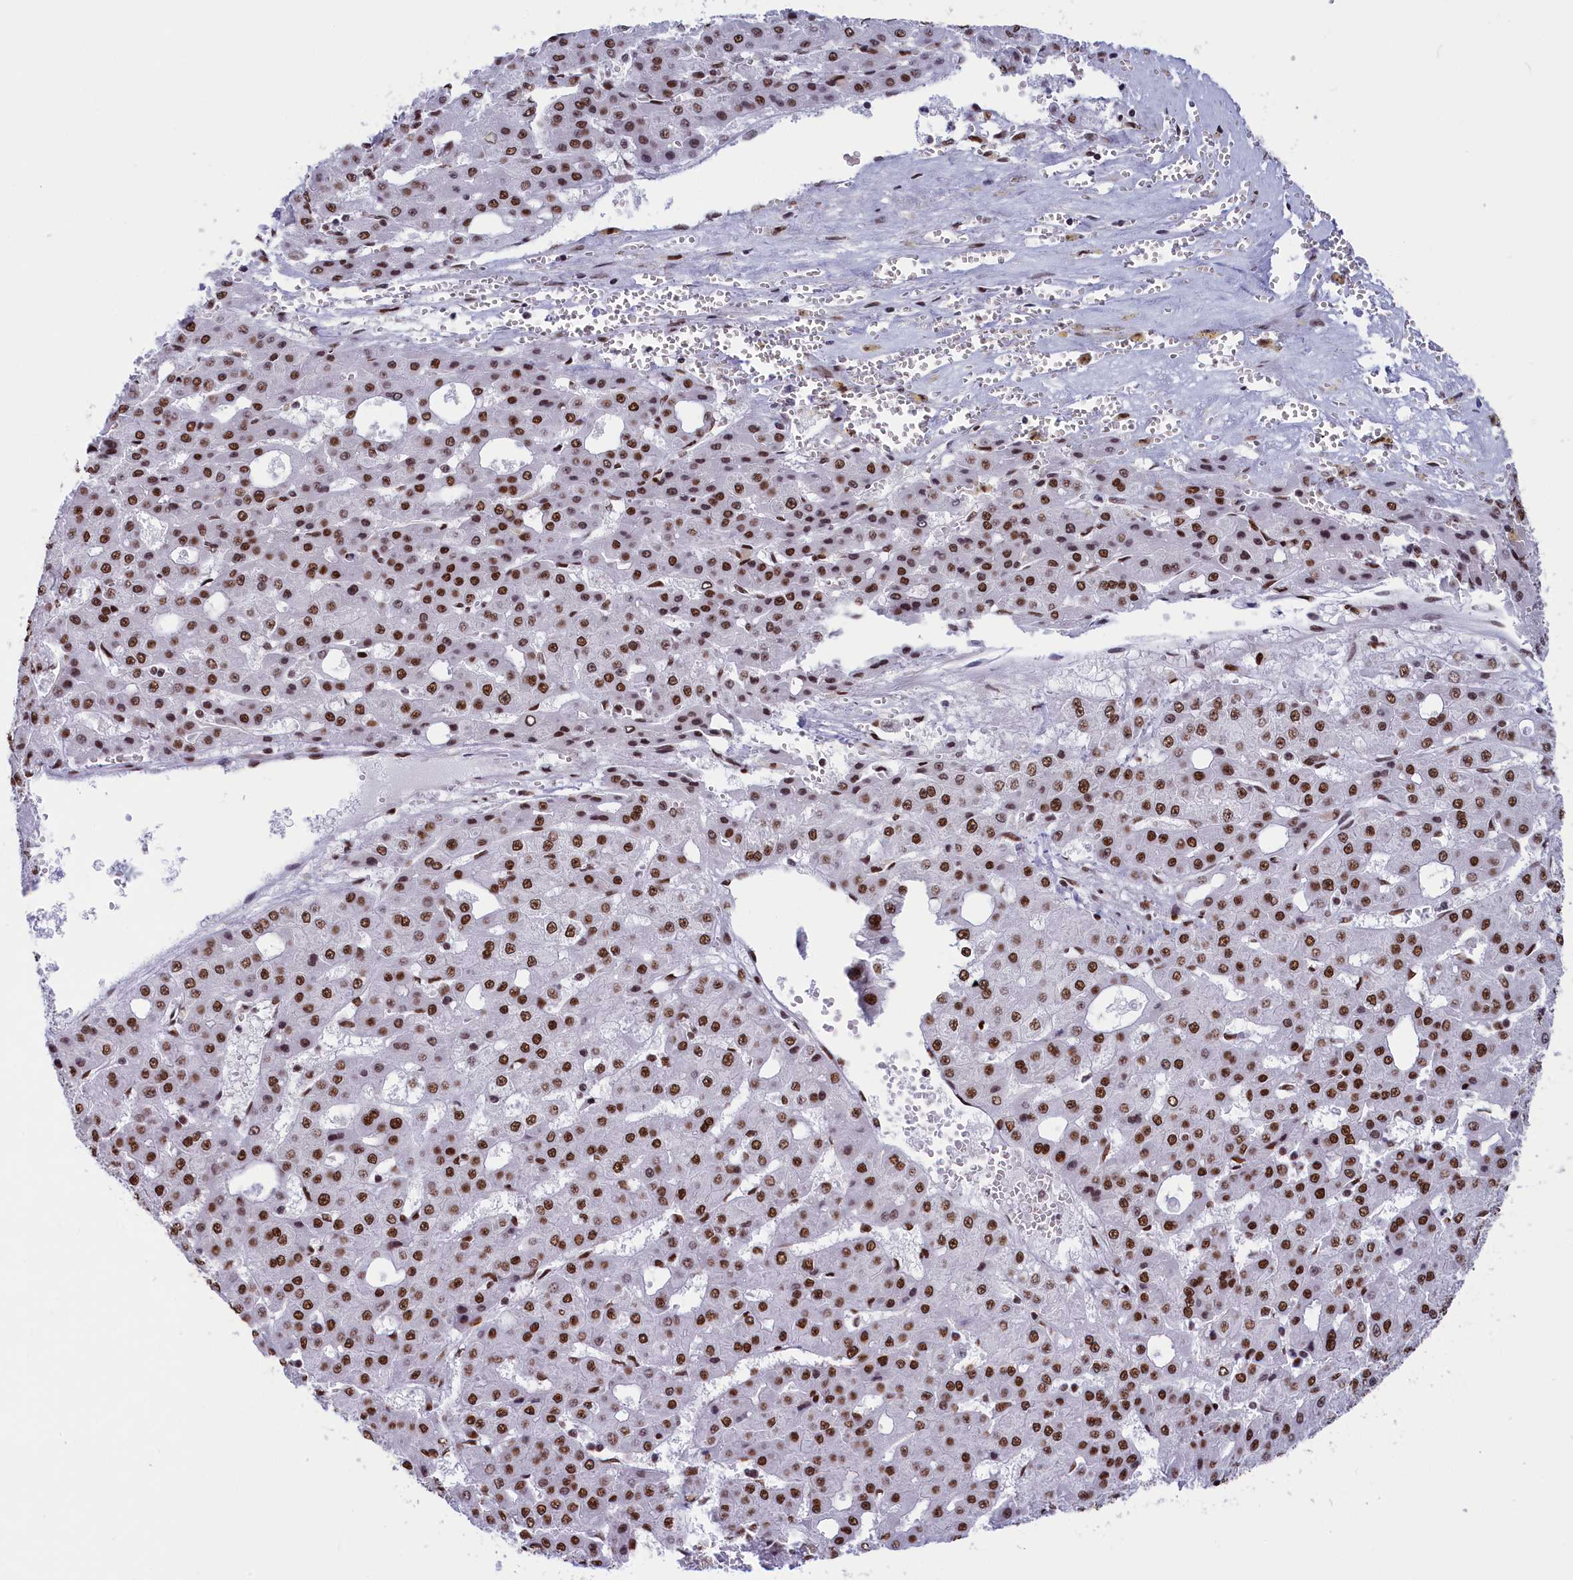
{"staining": {"intensity": "strong", "quantity": ">75%", "location": "nuclear"}, "tissue": "liver cancer", "cell_type": "Tumor cells", "image_type": "cancer", "snomed": [{"axis": "morphology", "description": "Carcinoma, Hepatocellular, NOS"}, {"axis": "topography", "description": "Liver"}], "caption": "High-power microscopy captured an IHC image of liver cancer (hepatocellular carcinoma), revealing strong nuclear expression in about >75% of tumor cells. The staining was performed using DAB (3,3'-diaminobenzidine), with brown indicating positive protein expression. Nuclei are stained blue with hematoxylin.", "gene": "SNRNP70", "patient": {"sex": "male", "age": 47}}